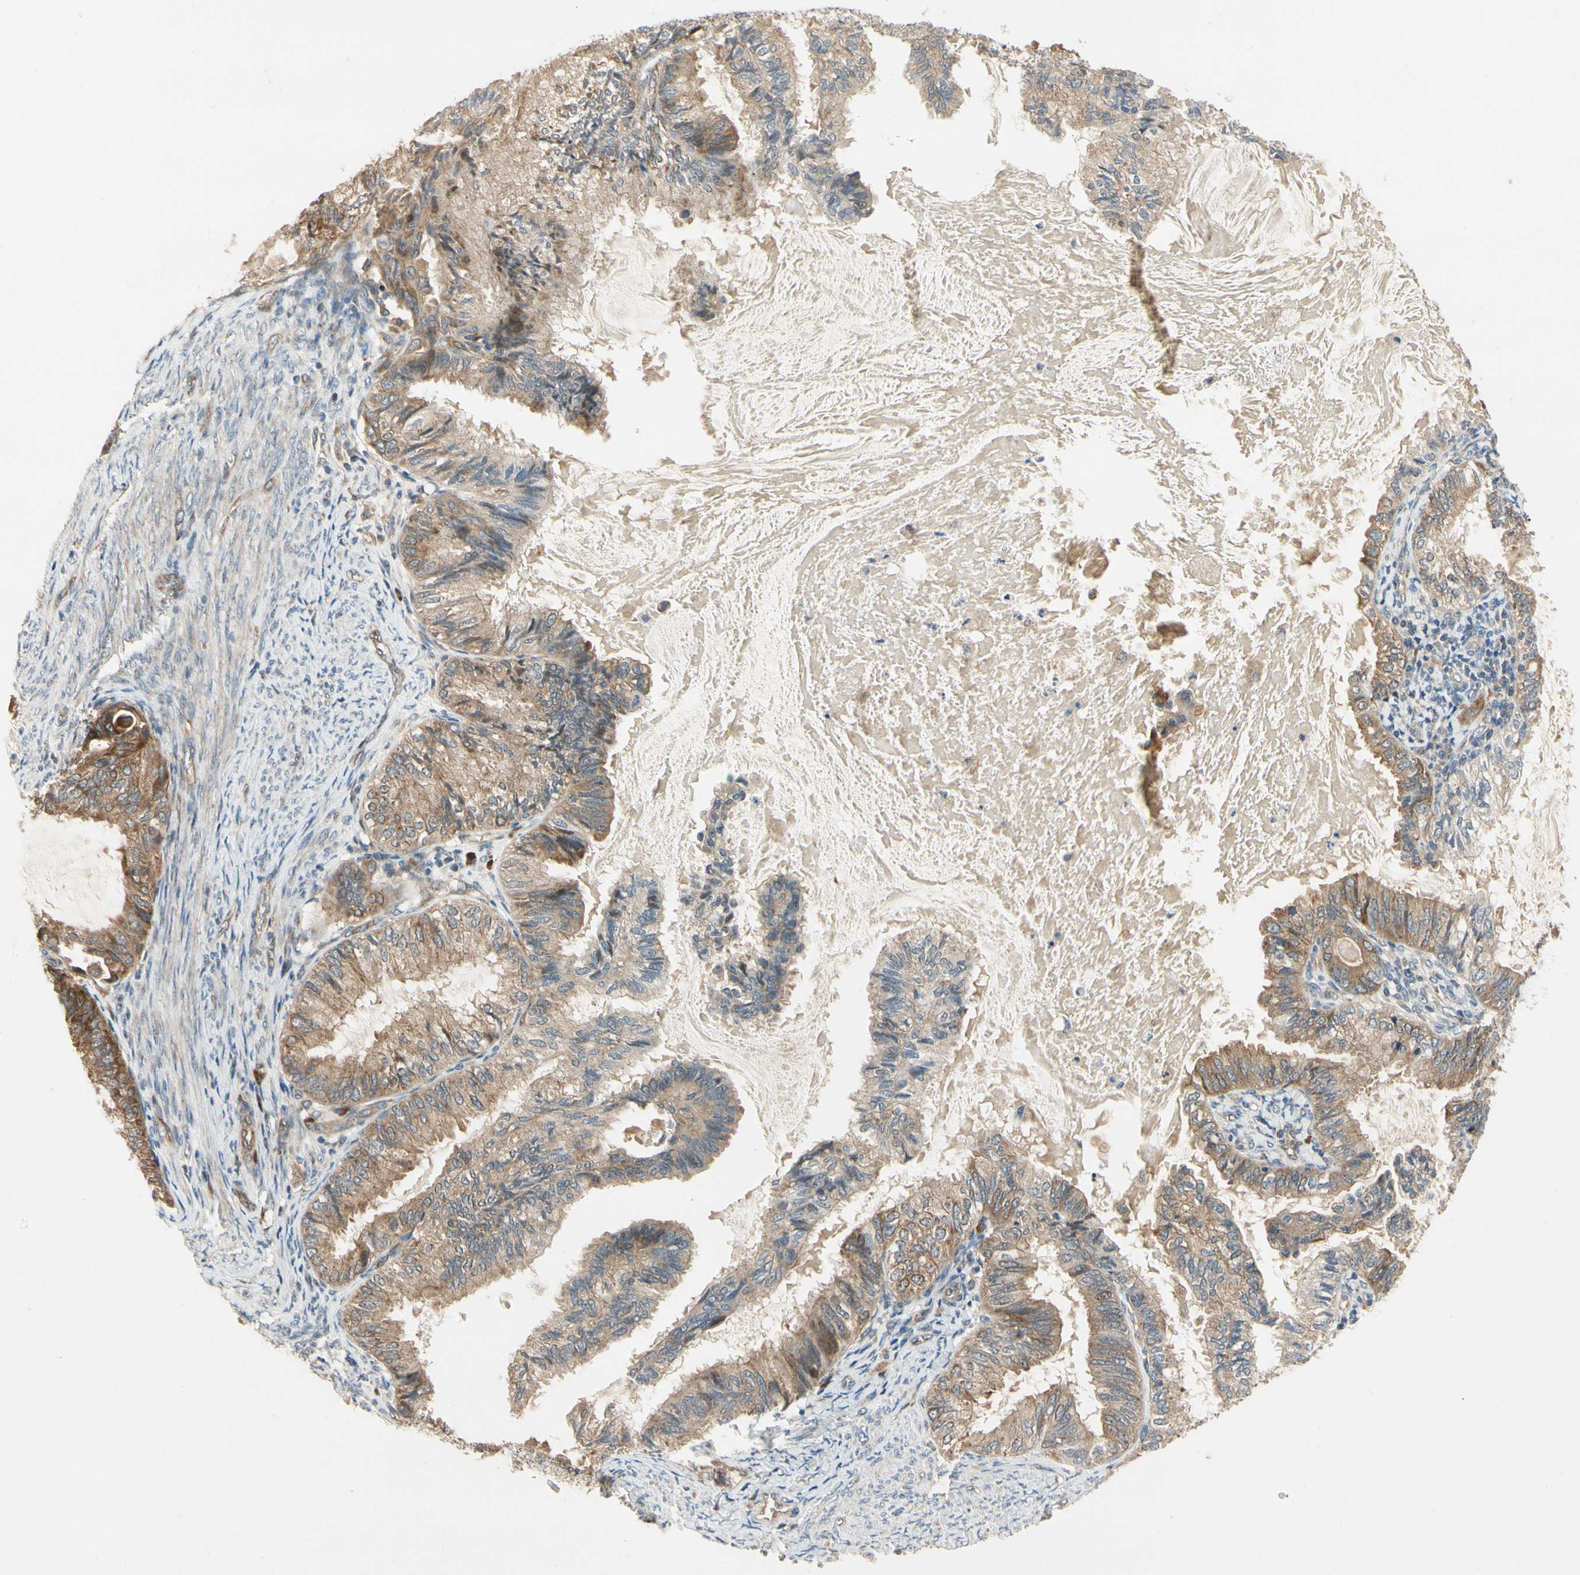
{"staining": {"intensity": "moderate", "quantity": ">75%", "location": "cytoplasmic/membranous"}, "tissue": "cervical cancer", "cell_type": "Tumor cells", "image_type": "cancer", "snomed": [{"axis": "morphology", "description": "Normal tissue, NOS"}, {"axis": "morphology", "description": "Adenocarcinoma, NOS"}, {"axis": "topography", "description": "Cervix"}, {"axis": "topography", "description": "Endometrium"}], "caption": "Immunohistochemistry micrograph of neoplastic tissue: human adenocarcinoma (cervical) stained using immunohistochemistry (IHC) displays medium levels of moderate protein expression localized specifically in the cytoplasmic/membranous of tumor cells, appearing as a cytoplasmic/membranous brown color.", "gene": "TDRP", "patient": {"sex": "female", "age": 86}}